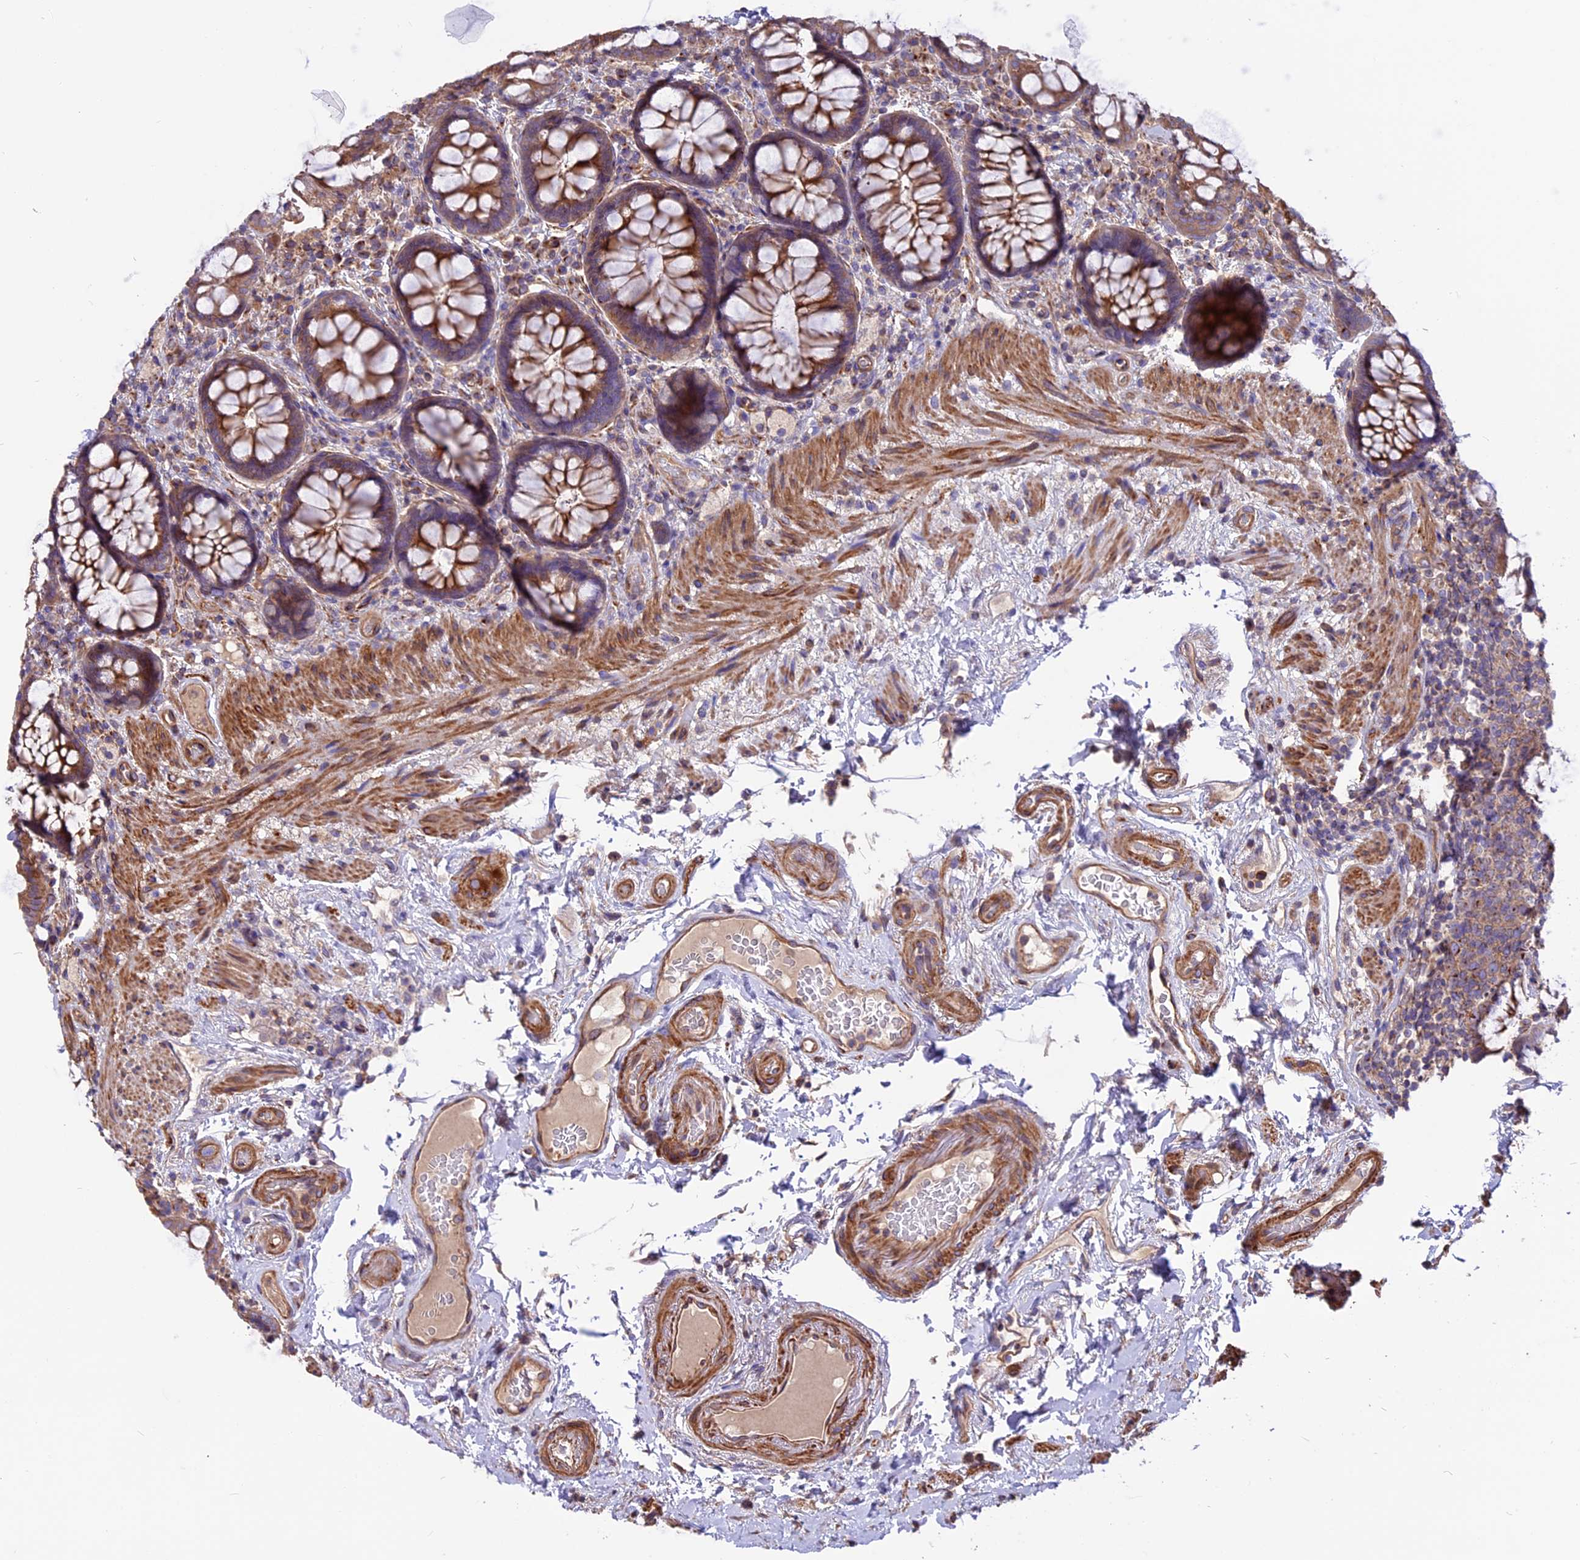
{"staining": {"intensity": "moderate", "quantity": ">75%", "location": "cytoplasmic/membranous"}, "tissue": "rectum", "cell_type": "Glandular cells", "image_type": "normal", "snomed": [{"axis": "morphology", "description": "Normal tissue, NOS"}, {"axis": "topography", "description": "Rectum"}], "caption": "Glandular cells demonstrate medium levels of moderate cytoplasmic/membranous expression in approximately >75% of cells in unremarkable rectum.", "gene": "ANO3", "patient": {"sex": "male", "age": 83}}